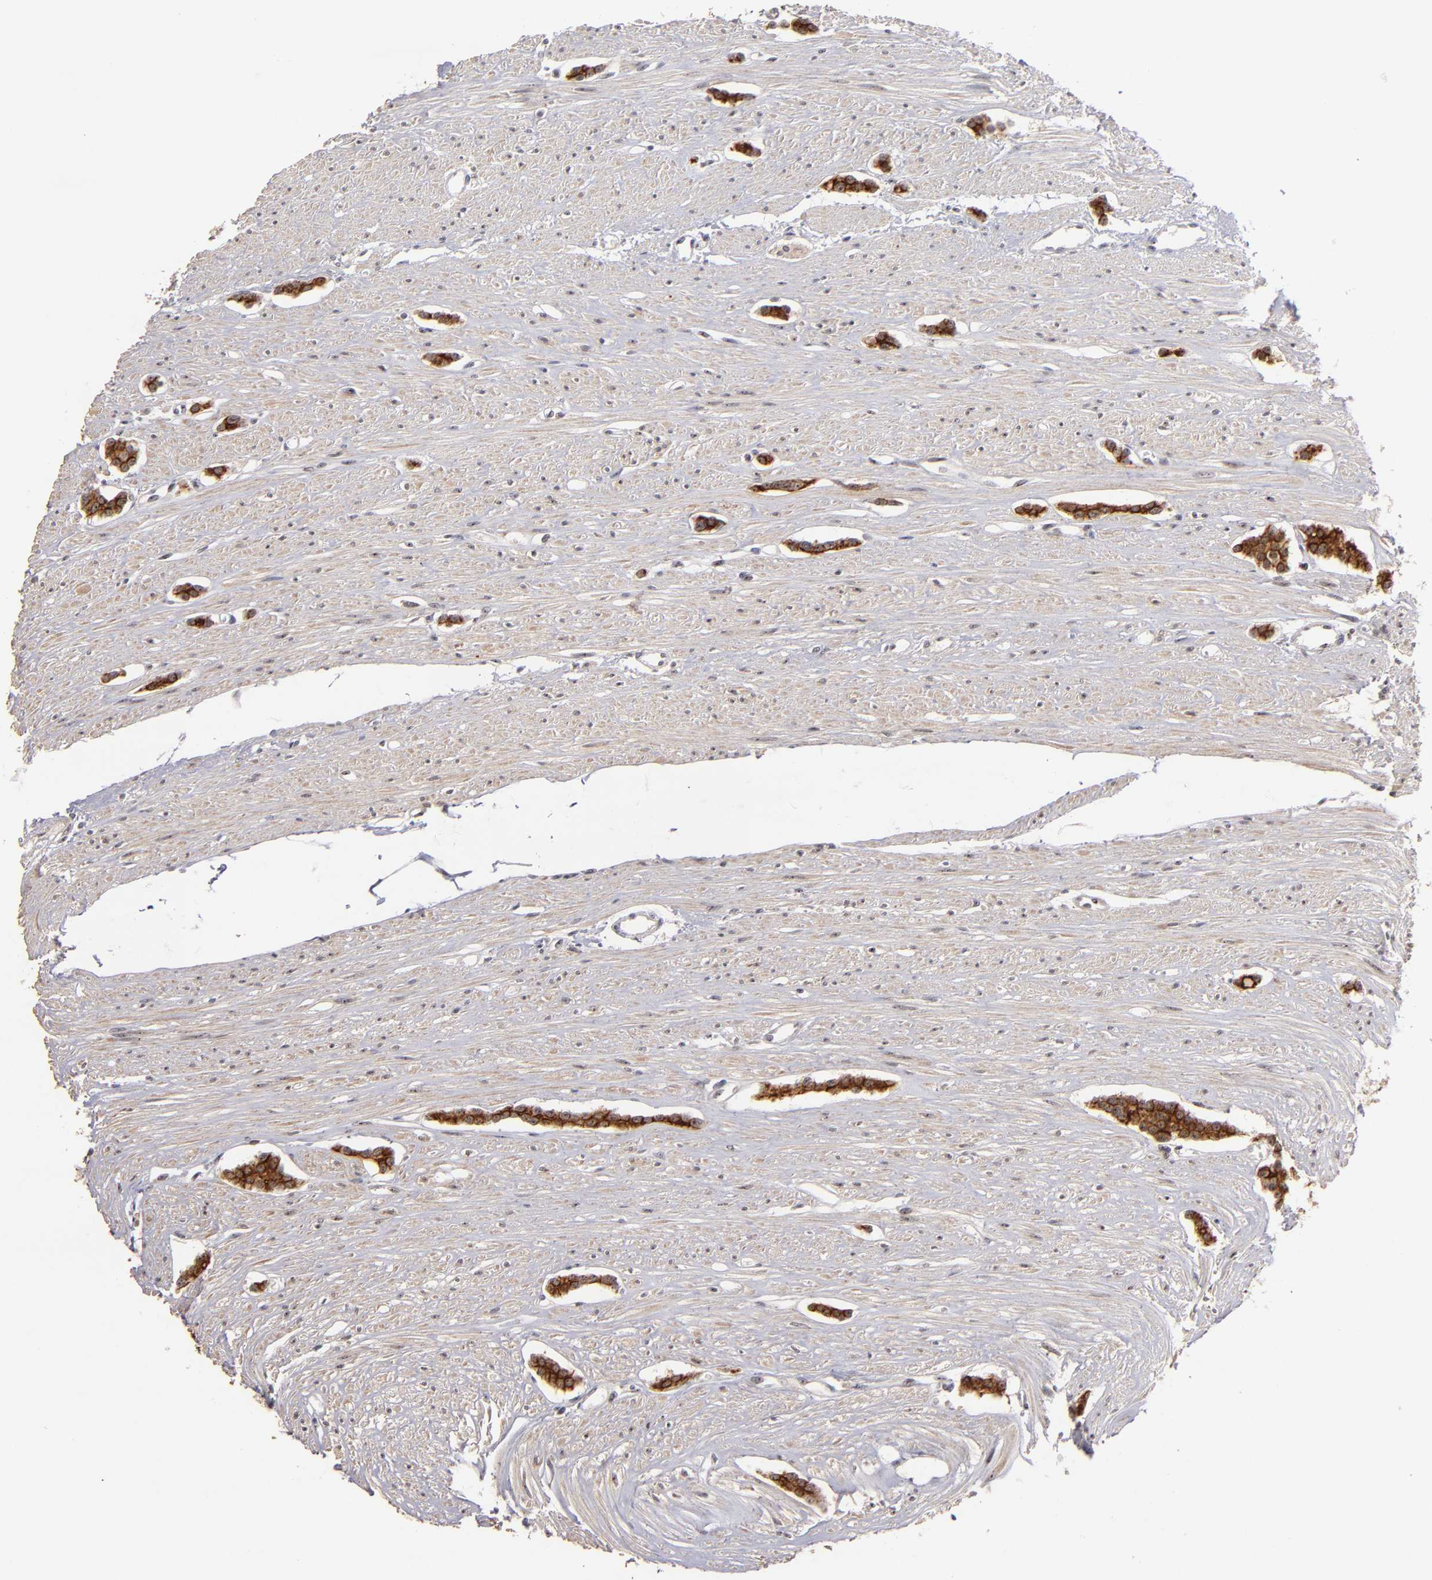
{"staining": {"intensity": "strong", "quantity": ">75%", "location": "cytoplasmic/membranous"}, "tissue": "carcinoid", "cell_type": "Tumor cells", "image_type": "cancer", "snomed": [{"axis": "morphology", "description": "Carcinoid, malignant, NOS"}, {"axis": "topography", "description": "Small intestine"}], "caption": "IHC photomicrograph of neoplastic tissue: carcinoid stained using immunohistochemistry (IHC) demonstrates high levels of strong protein expression localized specifically in the cytoplasmic/membranous of tumor cells, appearing as a cytoplasmic/membranous brown color.", "gene": "PCNX4", "patient": {"sex": "male", "age": 60}}